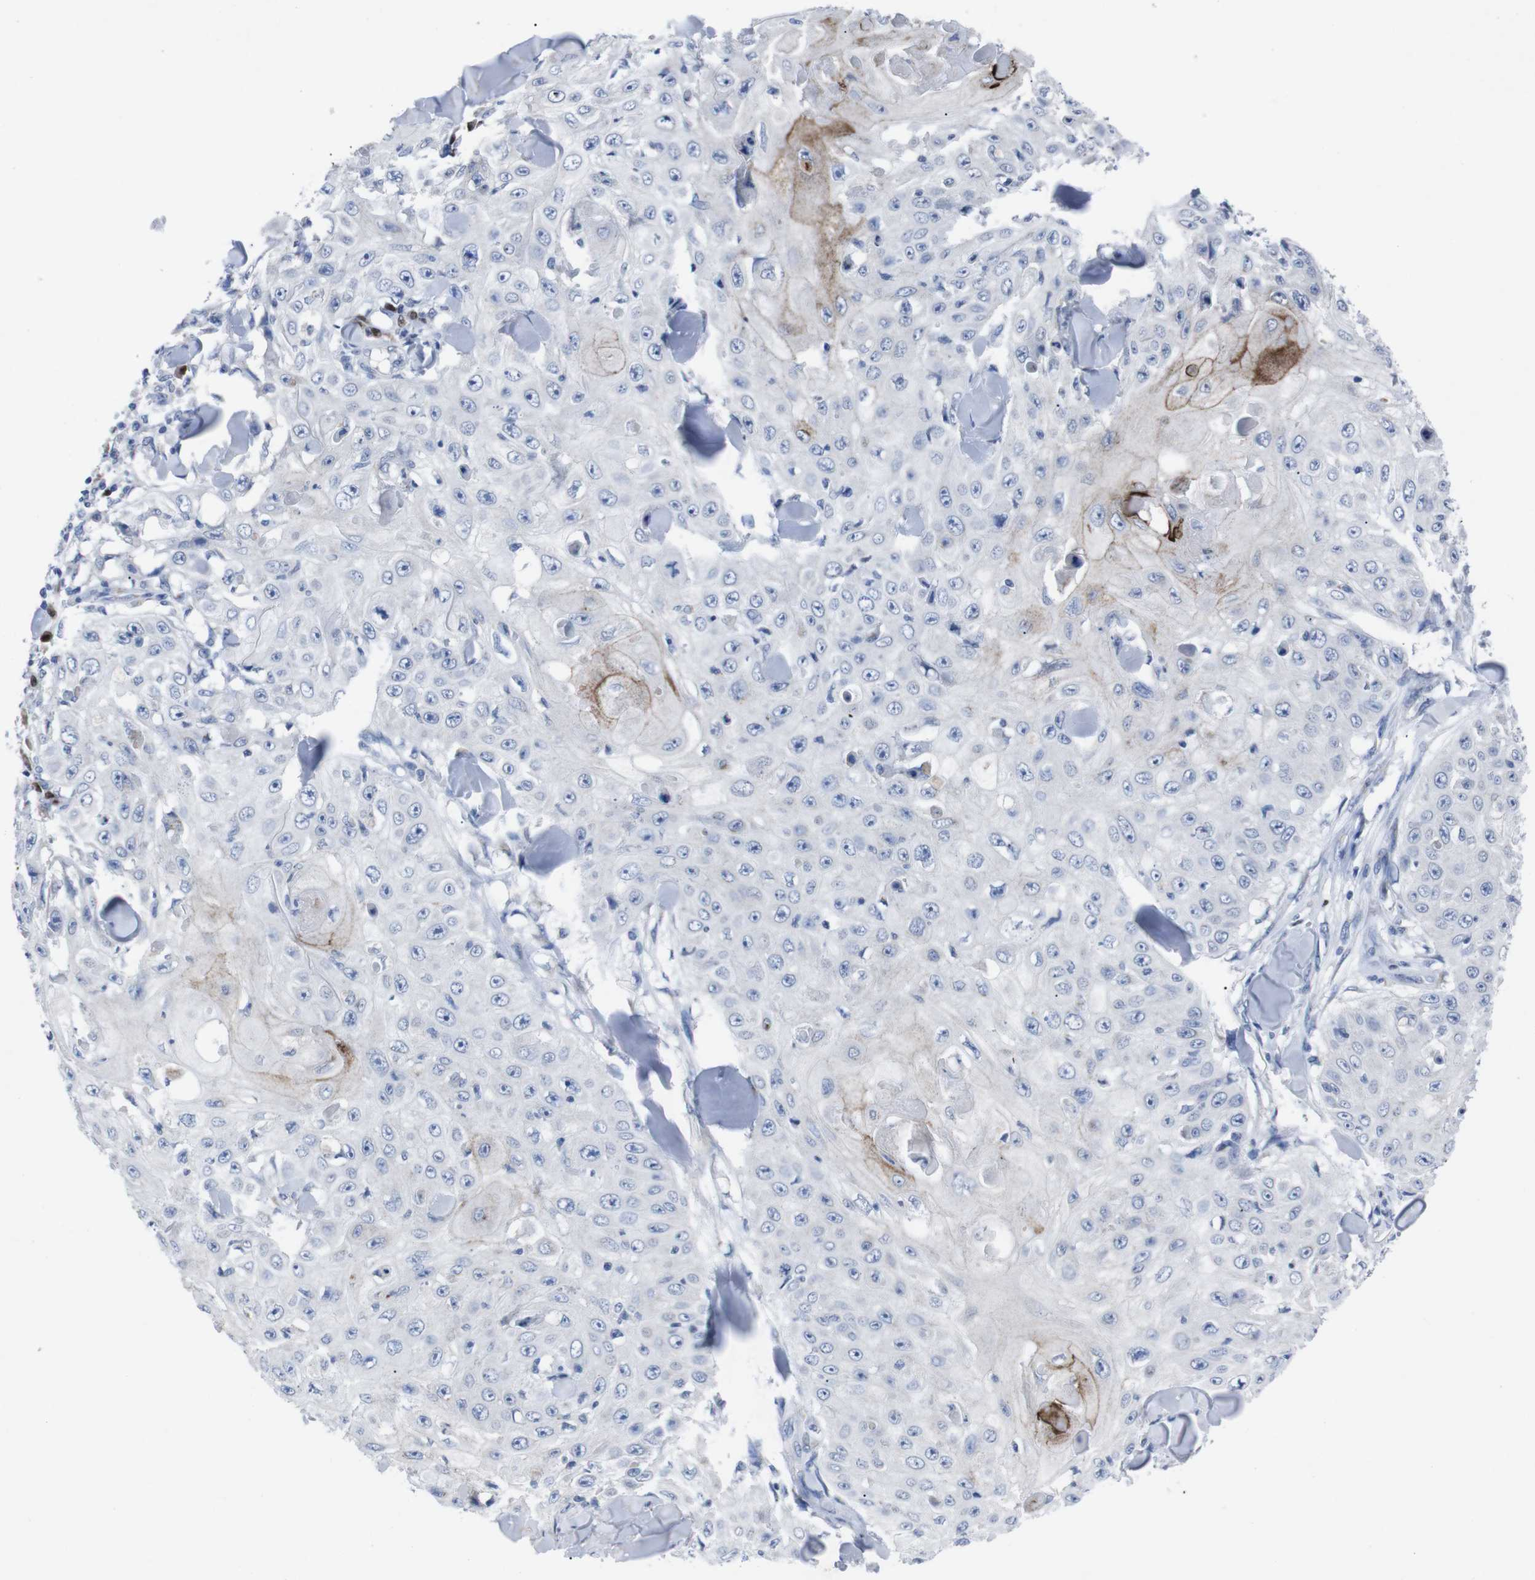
{"staining": {"intensity": "negative", "quantity": "none", "location": "none"}, "tissue": "skin cancer", "cell_type": "Tumor cells", "image_type": "cancer", "snomed": [{"axis": "morphology", "description": "Squamous cell carcinoma, NOS"}, {"axis": "topography", "description": "Skin"}], "caption": "This is an immunohistochemistry histopathology image of skin cancer. There is no expression in tumor cells.", "gene": "IRF4", "patient": {"sex": "male", "age": 86}}